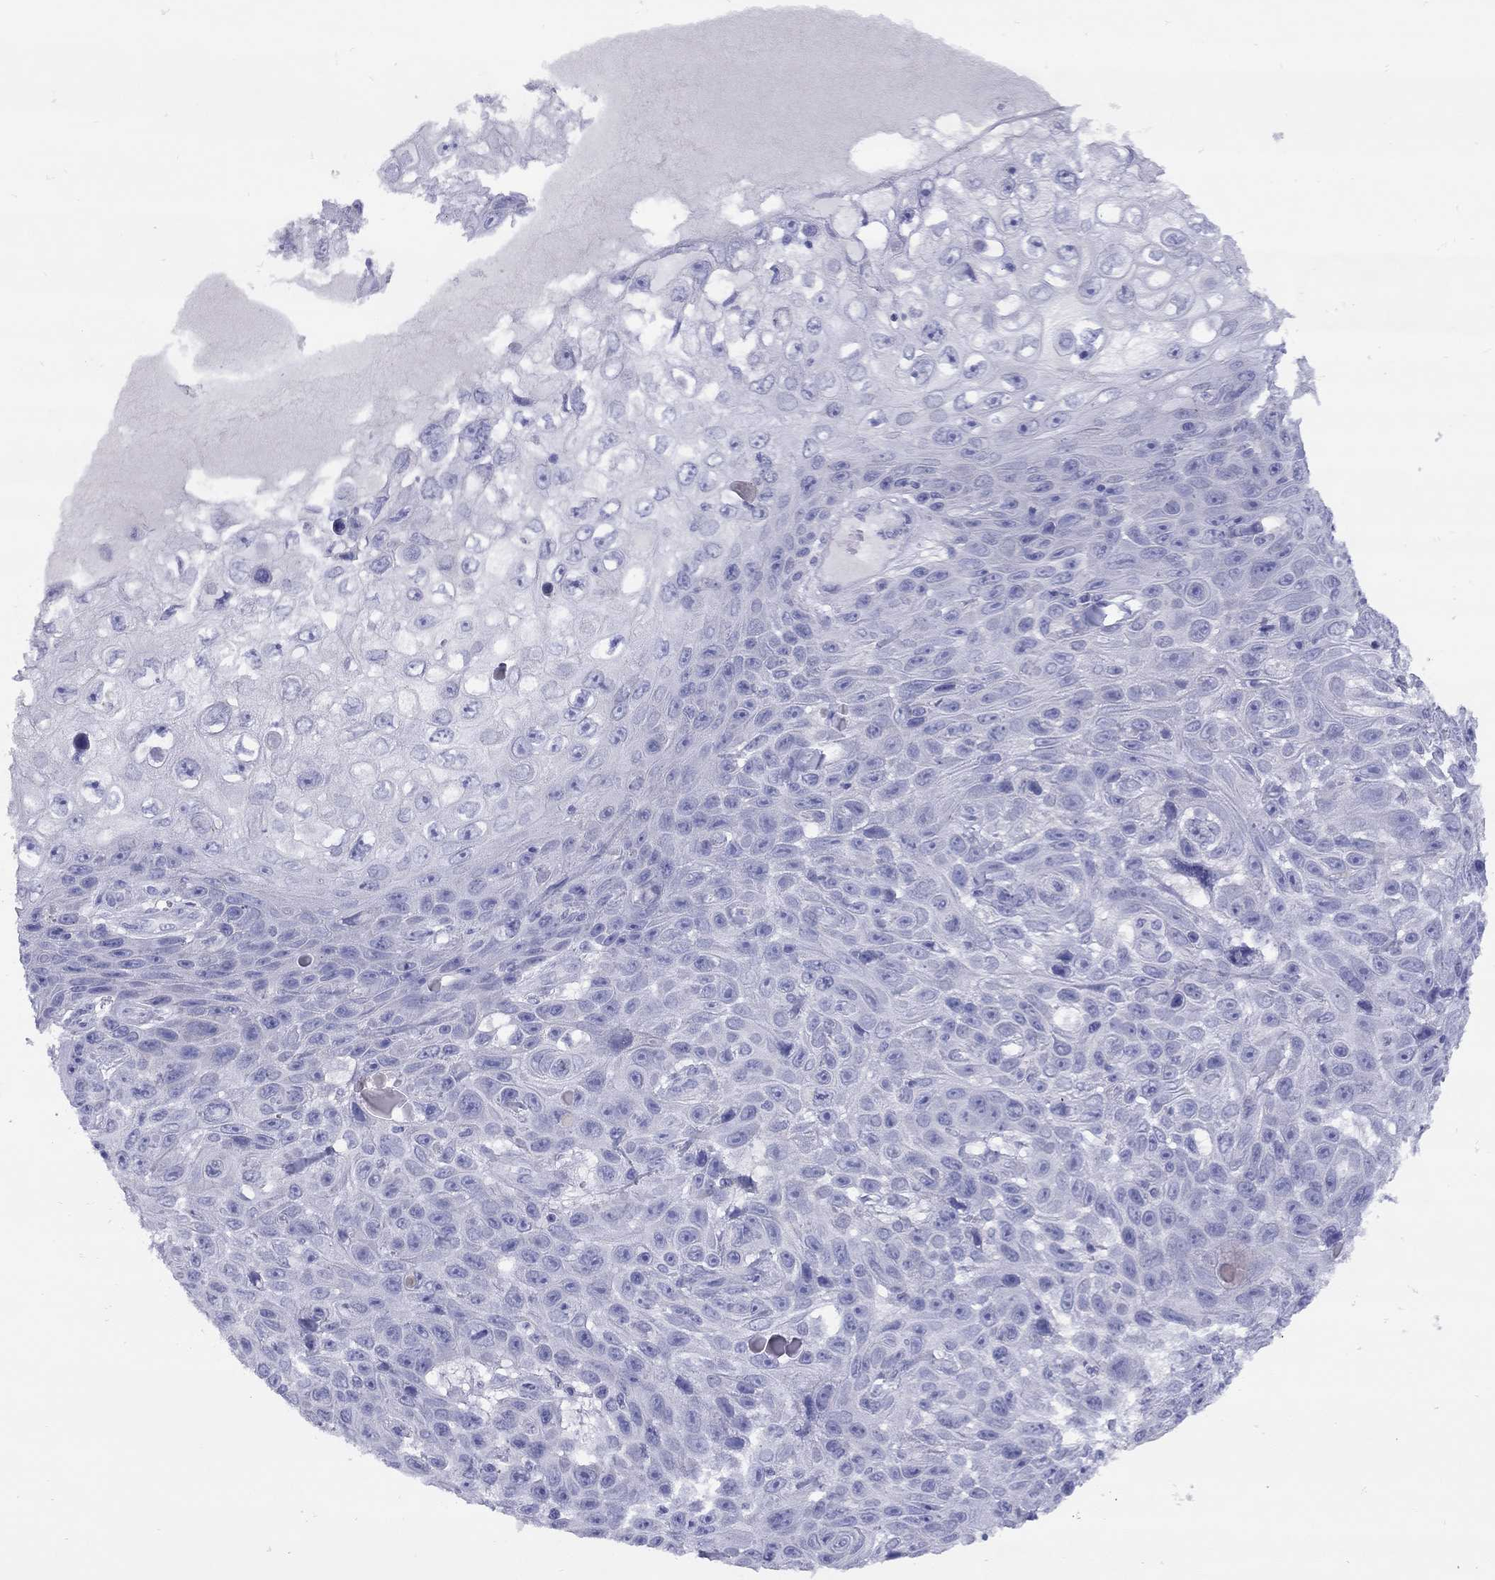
{"staining": {"intensity": "negative", "quantity": "none", "location": "none"}, "tissue": "skin cancer", "cell_type": "Tumor cells", "image_type": "cancer", "snomed": [{"axis": "morphology", "description": "Squamous cell carcinoma, NOS"}, {"axis": "topography", "description": "Skin"}], "caption": "IHC photomicrograph of neoplastic tissue: human skin cancer (squamous cell carcinoma) stained with DAB exhibits no significant protein expression in tumor cells.", "gene": "GRIA2", "patient": {"sex": "male", "age": 82}}